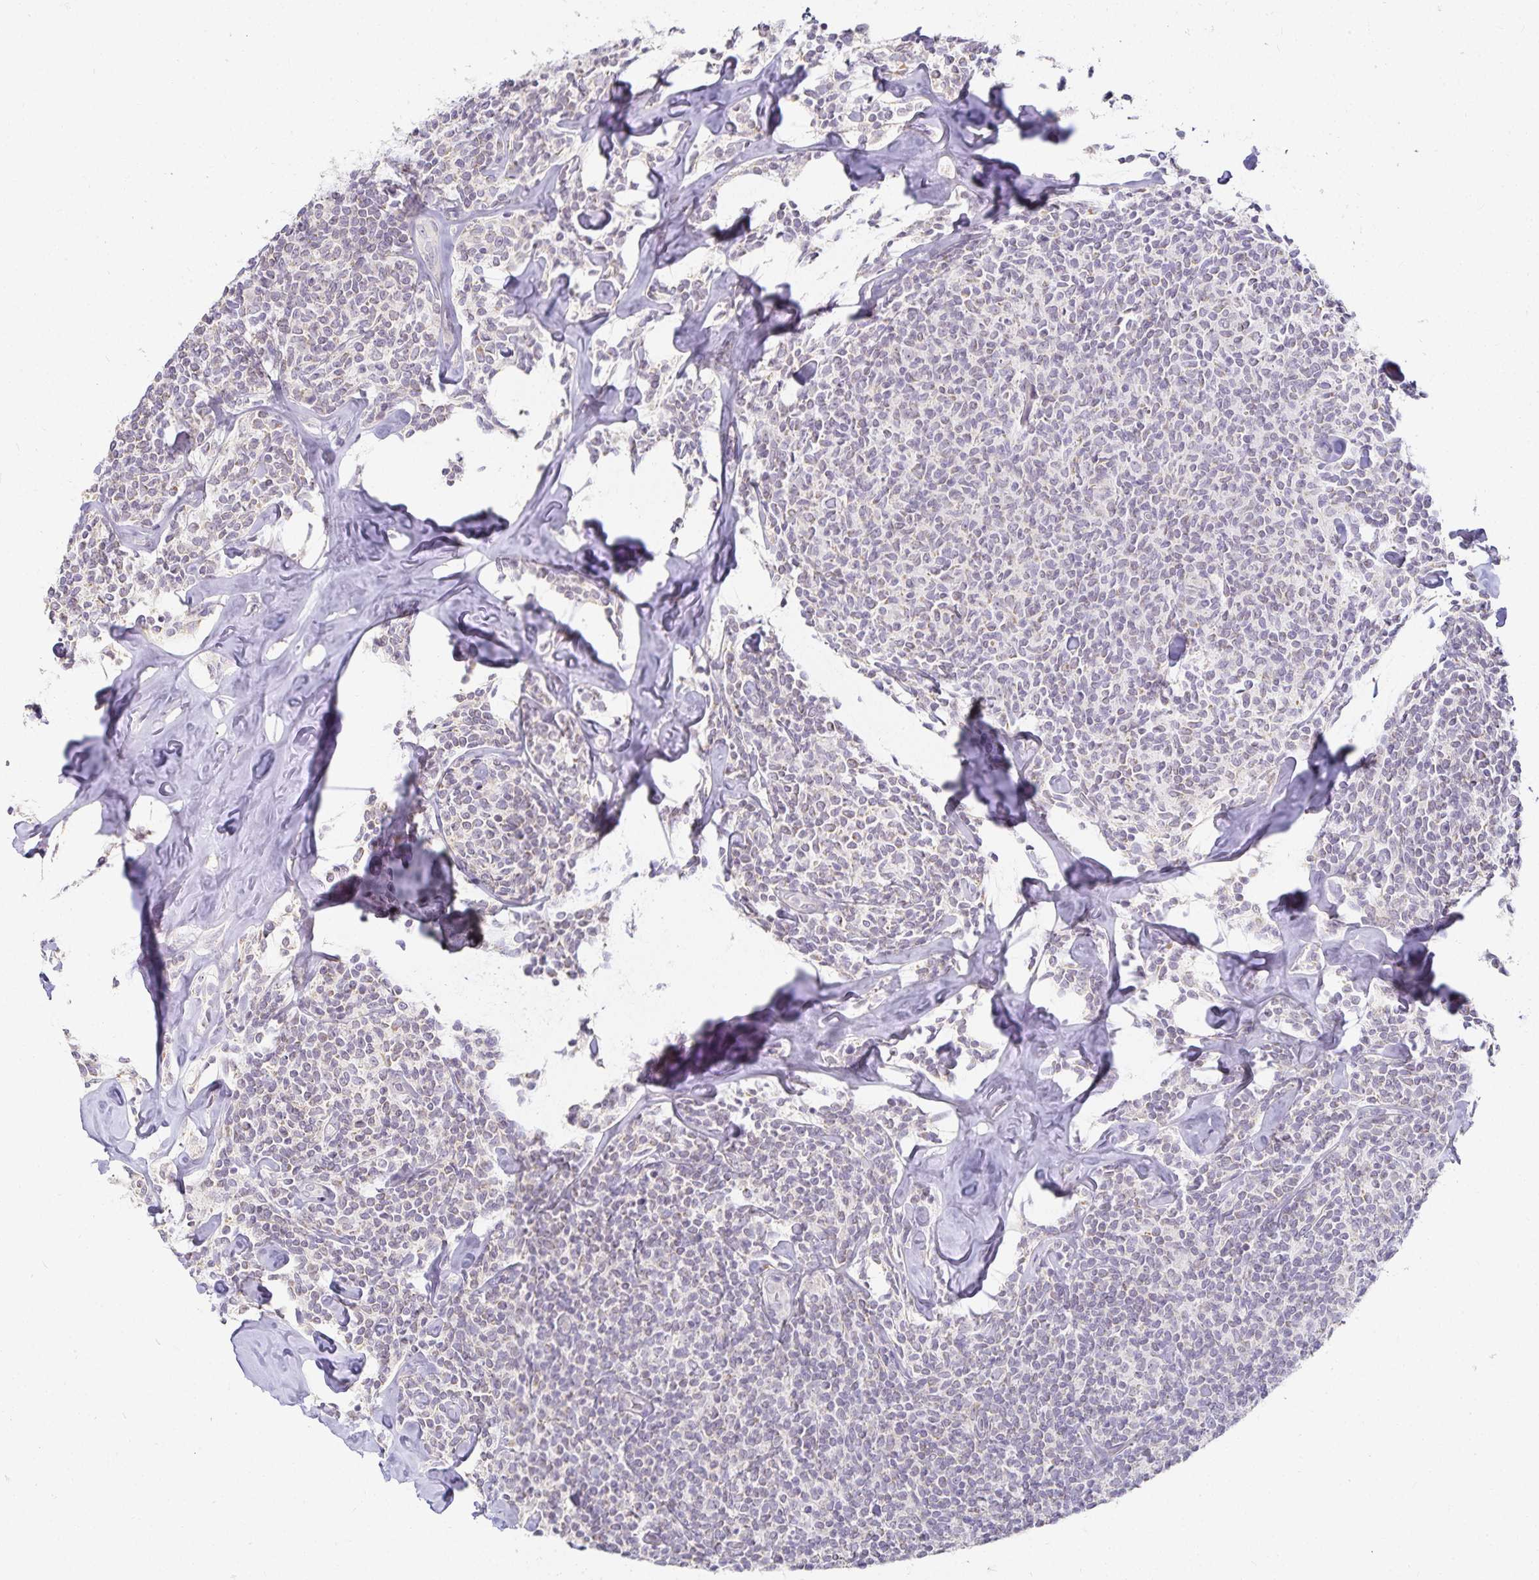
{"staining": {"intensity": "negative", "quantity": "none", "location": "none"}, "tissue": "lymphoma", "cell_type": "Tumor cells", "image_type": "cancer", "snomed": [{"axis": "morphology", "description": "Malignant lymphoma, non-Hodgkin's type, Low grade"}, {"axis": "topography", "description": "Lymph node"}], "caption": "Tumor cells show no significant protein staining in malignant lymphoma, non-Hodgkin's type (low-grade).", "gene": "GP2", "patient": {"sex": "female", "age": 56}}